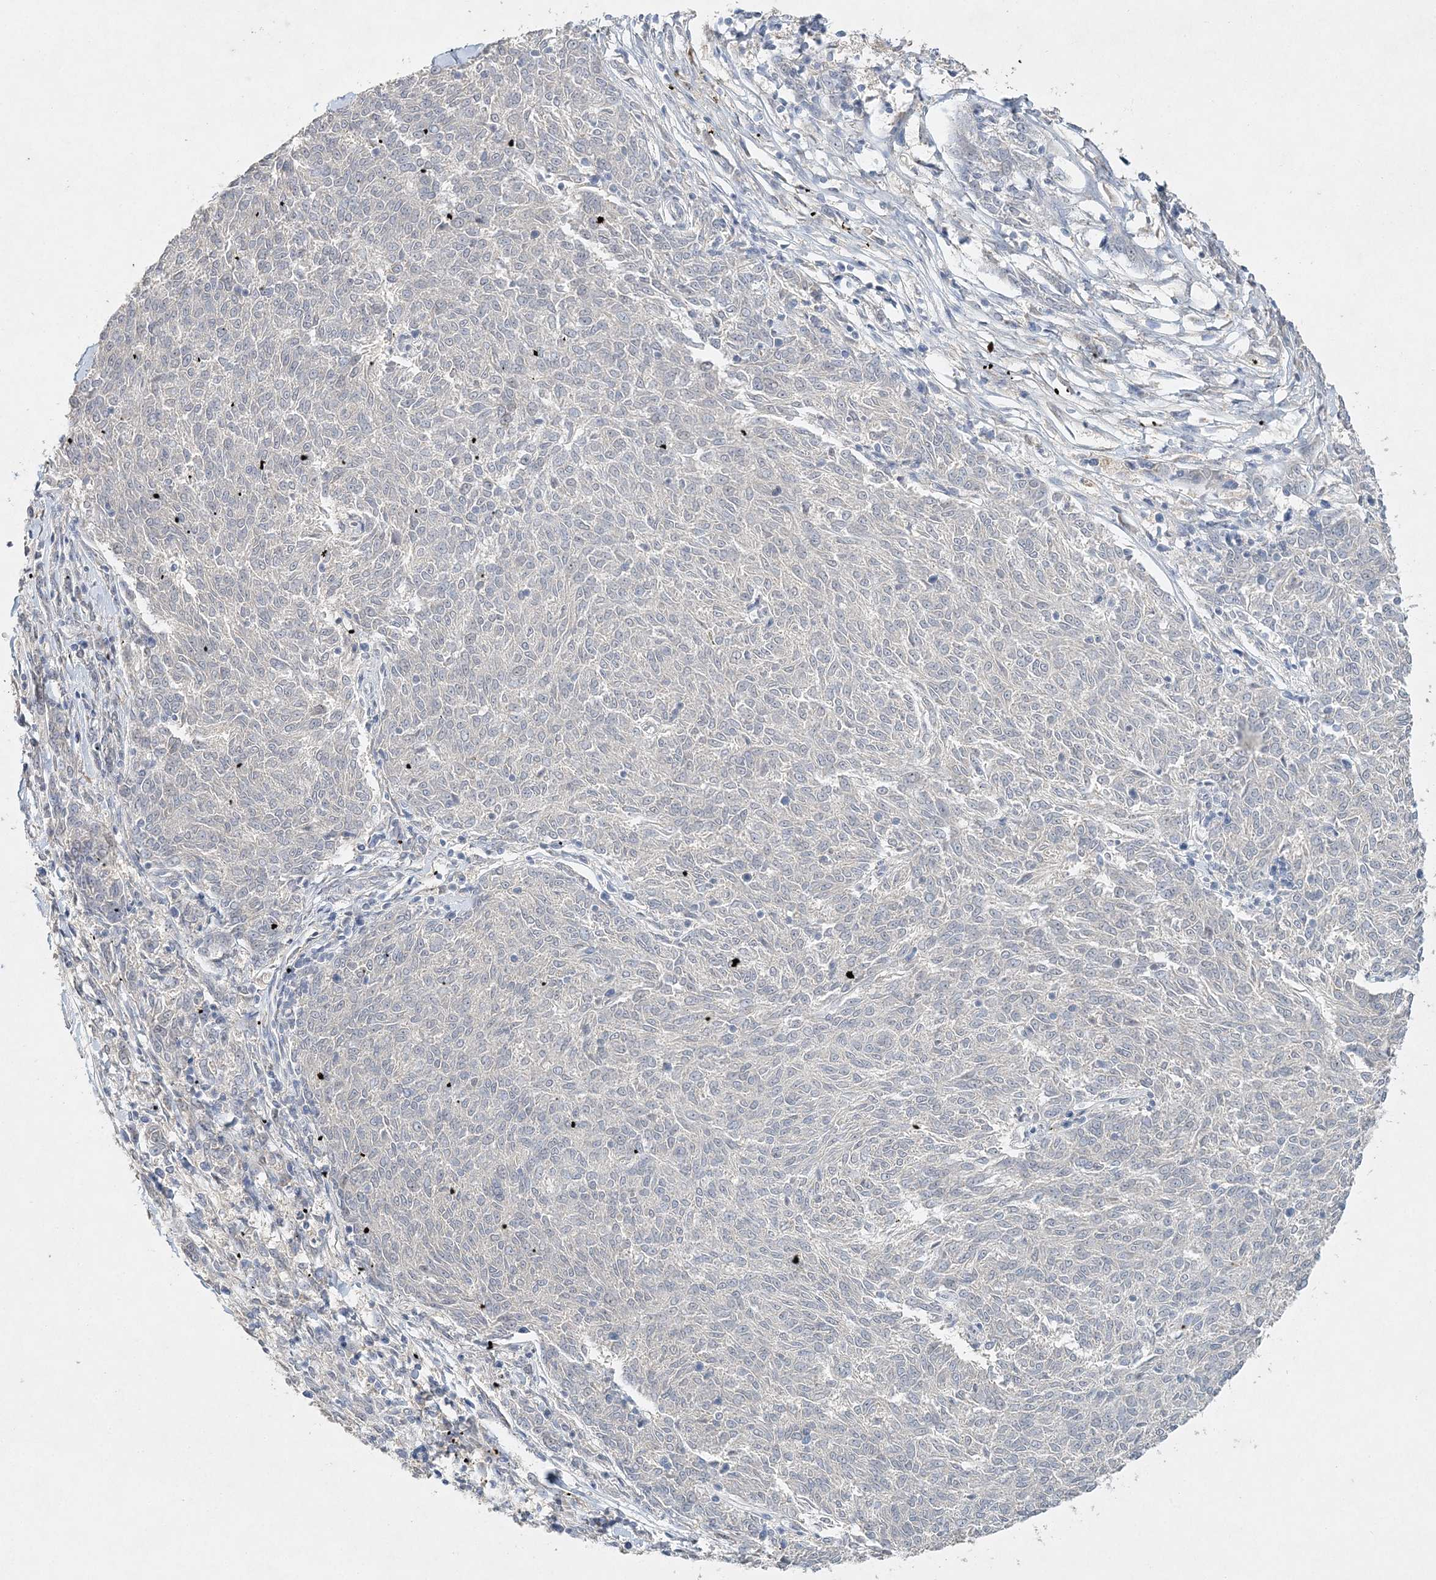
{"staining": {"intensity": "negative", "quantity": "none", "location": "none"}, "tissue": "melanoma", "cell_type": "Tumor cells", "image_type": "cancer", "snomed": [{"axis": "morphology", "description": "Malignant melanoma, NOS"}, {"axis": "topography", "description": "Skin"}], "caption": "Micrograph shows no protein positivity in tumor cells of malignant melanoma tissue.", "gene": "MAT2B", "patient": {"sex": "female", "age": 72}}